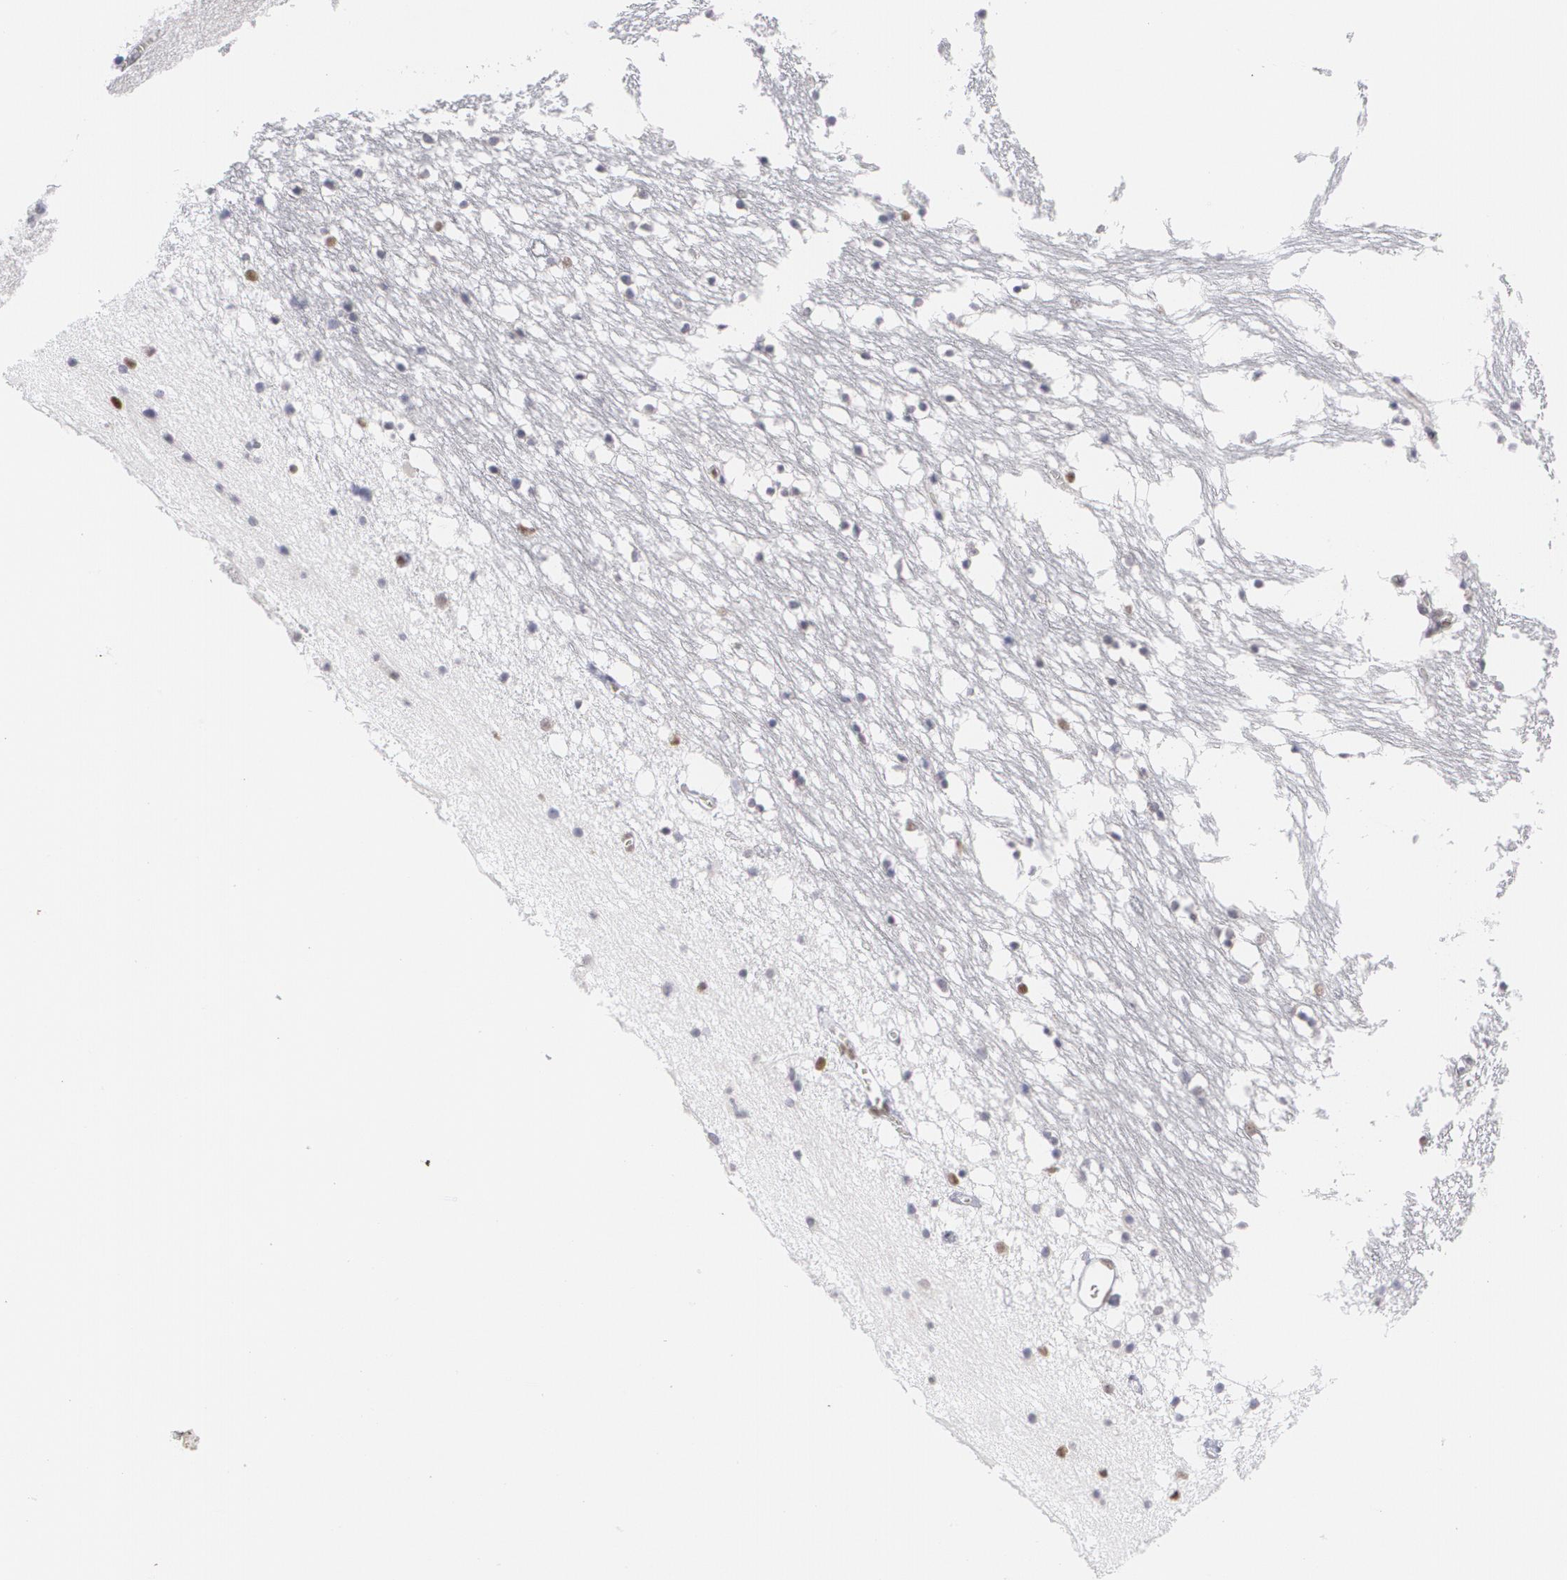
{"staining": {"intensity": "moderate", "quantity": "<25%", "location": "nuclear"}, "tissue": "caudate", "cell_type": "Neuronal cells", "image_type": "normal", "snomed": [{"axis": "morphology", "description": "Normal tissue, NOS"}, {"axis": "topography", "description": "Lateral ventricle wall"}], "caption": "Protein analysis of normal caudate exhibits moderate nuclear staining in about <25% of neuronal cells. Ihc stains the protein in brown and the nuclei are stained blue.", "gene": "MCL1", "patient": {"sex": "male", "age": 45}}